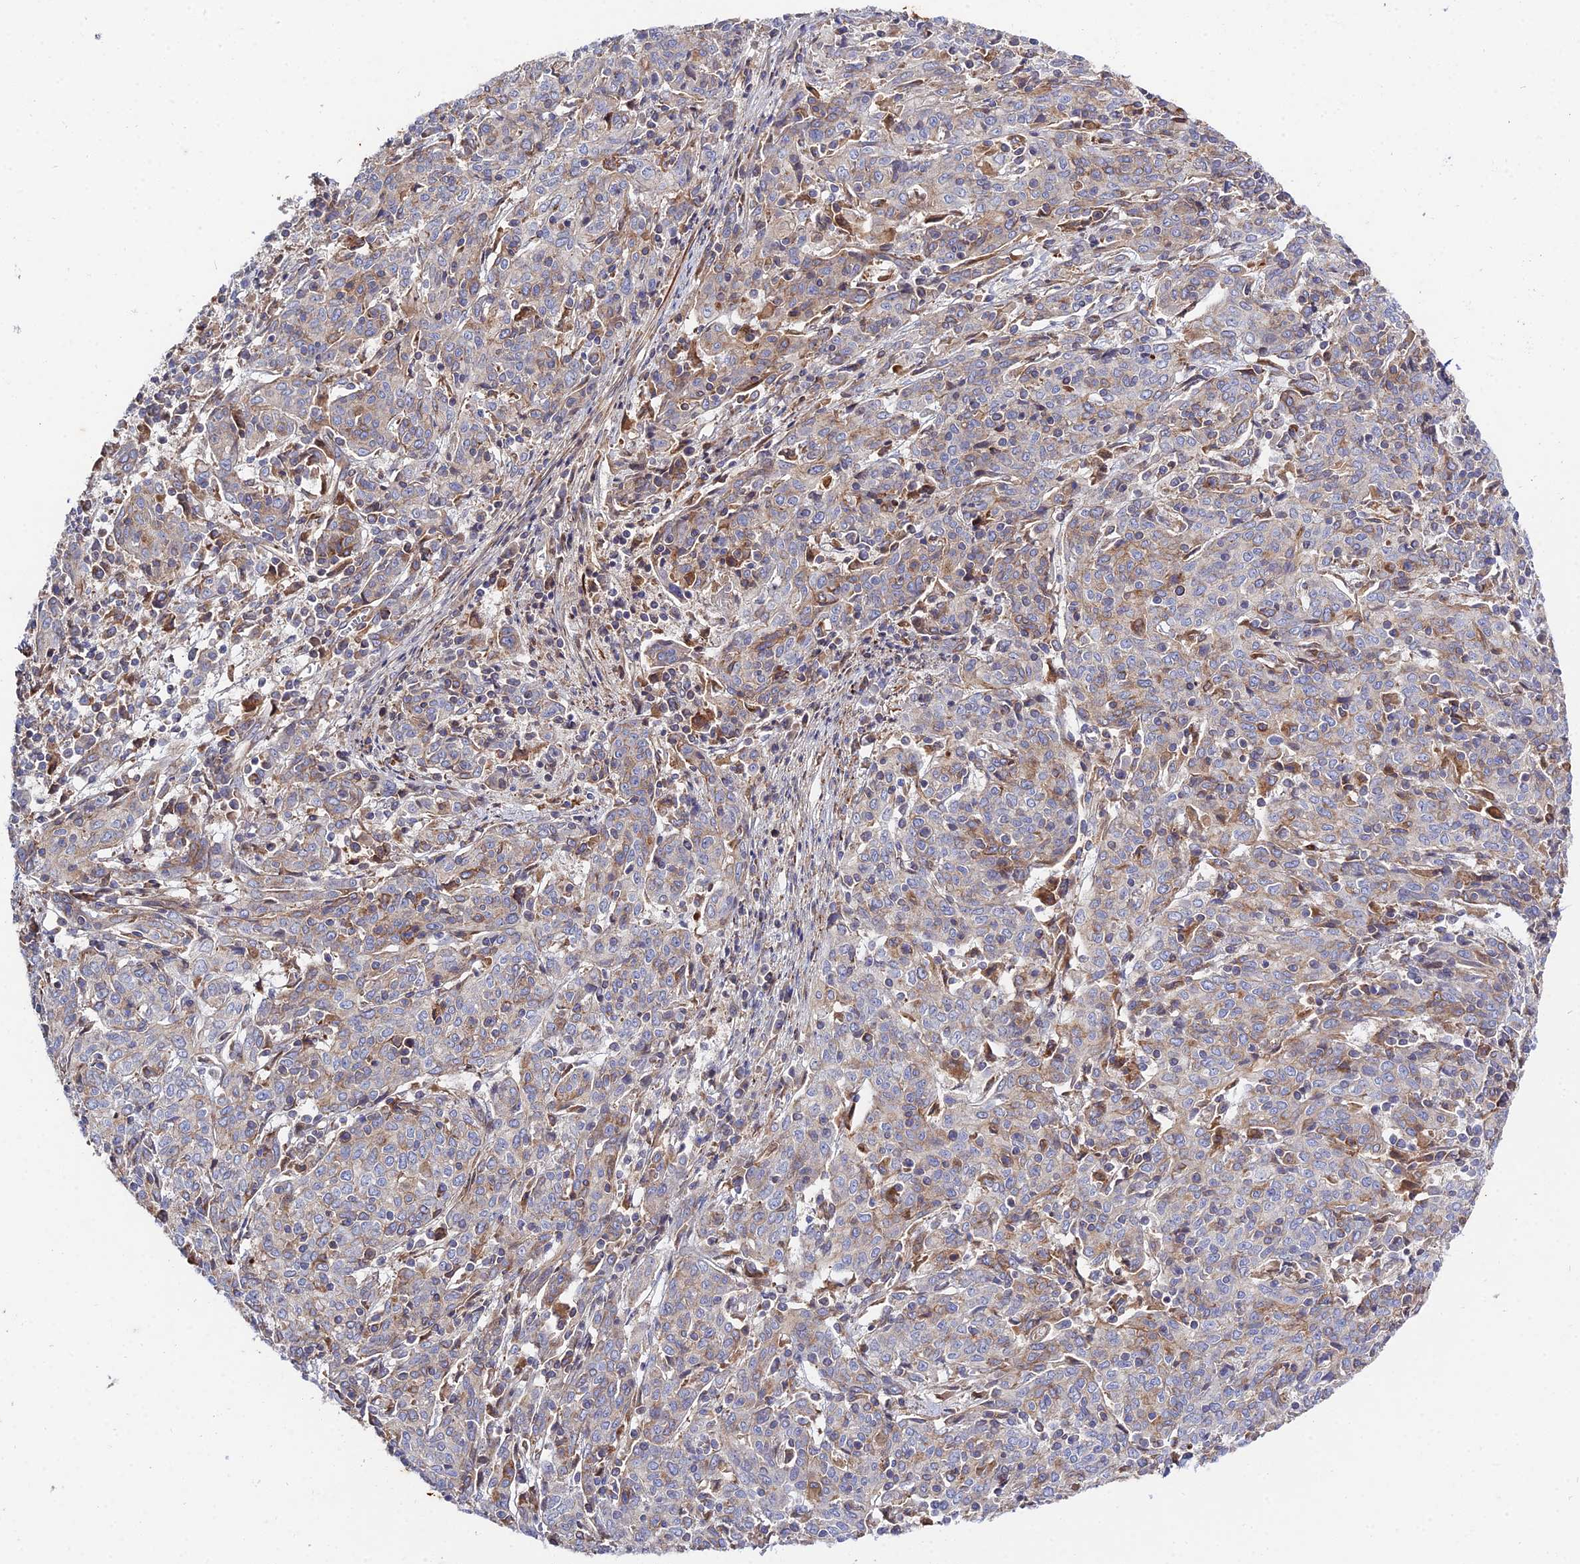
{"staining": {"intensity": "moderate", "quantity": "<25%", "location": "cytoplasmic/membranous"}, "tissue": "cervical cancer", "cell_type": "Tumor cells", "image_type": "cancer", "snomed": [{"axis": "morphology", "description": "Squamous cell carcinoma, NOS"}, {"axis": "topography", "description": "Cervix"}], "caption": "Cervical squamous cell carcinoma stained with a protein marker reveals moderate staining in tumor cells.", "gene": "ARL6IP1", "patient": {"sex": "female", "age": 67}}